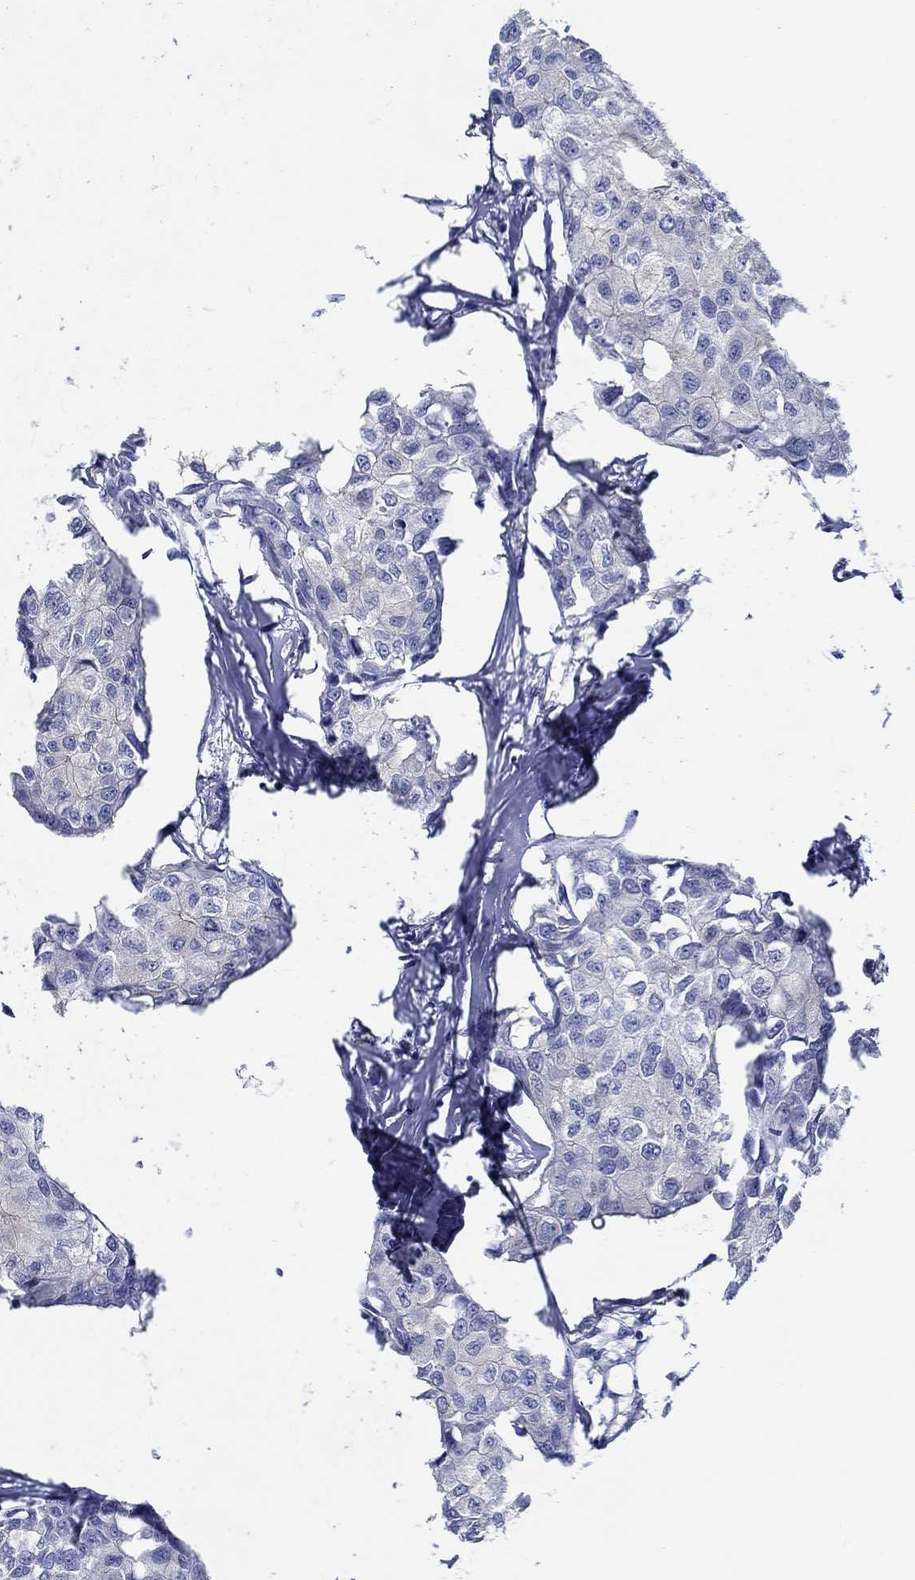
{"staining": {"intensity": "negative", "quantity": "none", "location": "none"}, "tissue": "breast cancer", "cell_type": "Tumor cells", "image_type": "cancer", "snomed": [{"axis": "morphology", "description": "Duct carcinoma"}, {"axis": "topography", "description": "Breast"}], "caption": "Tumor cells are negative for protein expression in human breast cancer (invasive ductal carcinoma).", "gene": "FBXO2", "patient": {"sex": "female", "age": 80}}